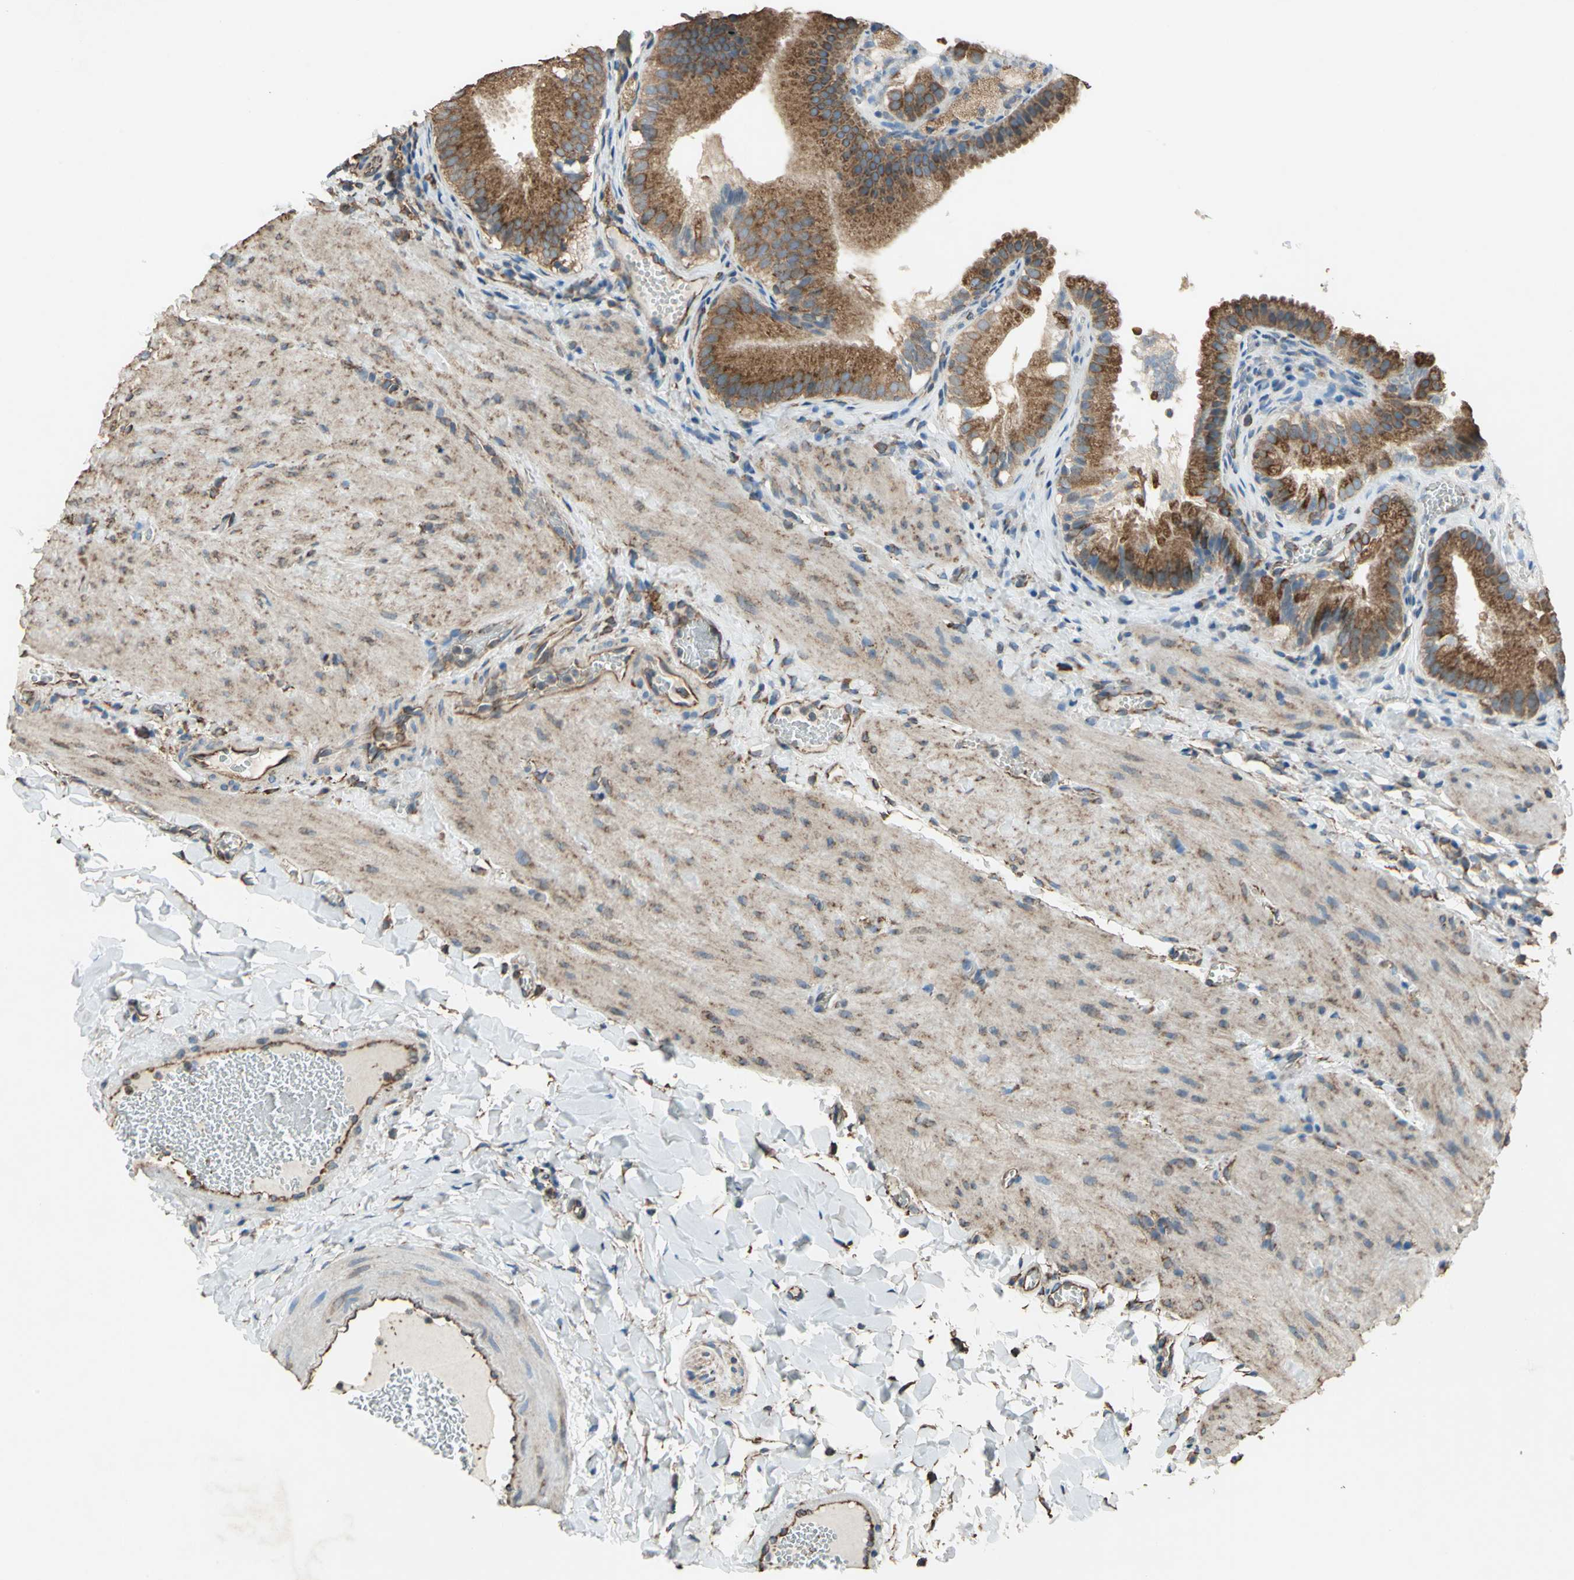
{"staining": {"intensity": "strong", "quantity": ">75%", "location": "cytoplasmic/membranous"}, "tissue": "gallbladder", "cell_type": "Glandular cells", "image_type": "normal", "snomed": [{"axis": "morphology", "description": "Normal tissue, NOS"}, {"axis": "topography", "description": "Gallbladder"}], "caption": "High-power microscopy captured an immunohistochemistry micrograph of normal gallbladder, revealing strong cytoplasmic/membranous staining in about >75% of glandular cells.", "gene": "GPANK1", "patient": {"sex": "female", "age": 24}}